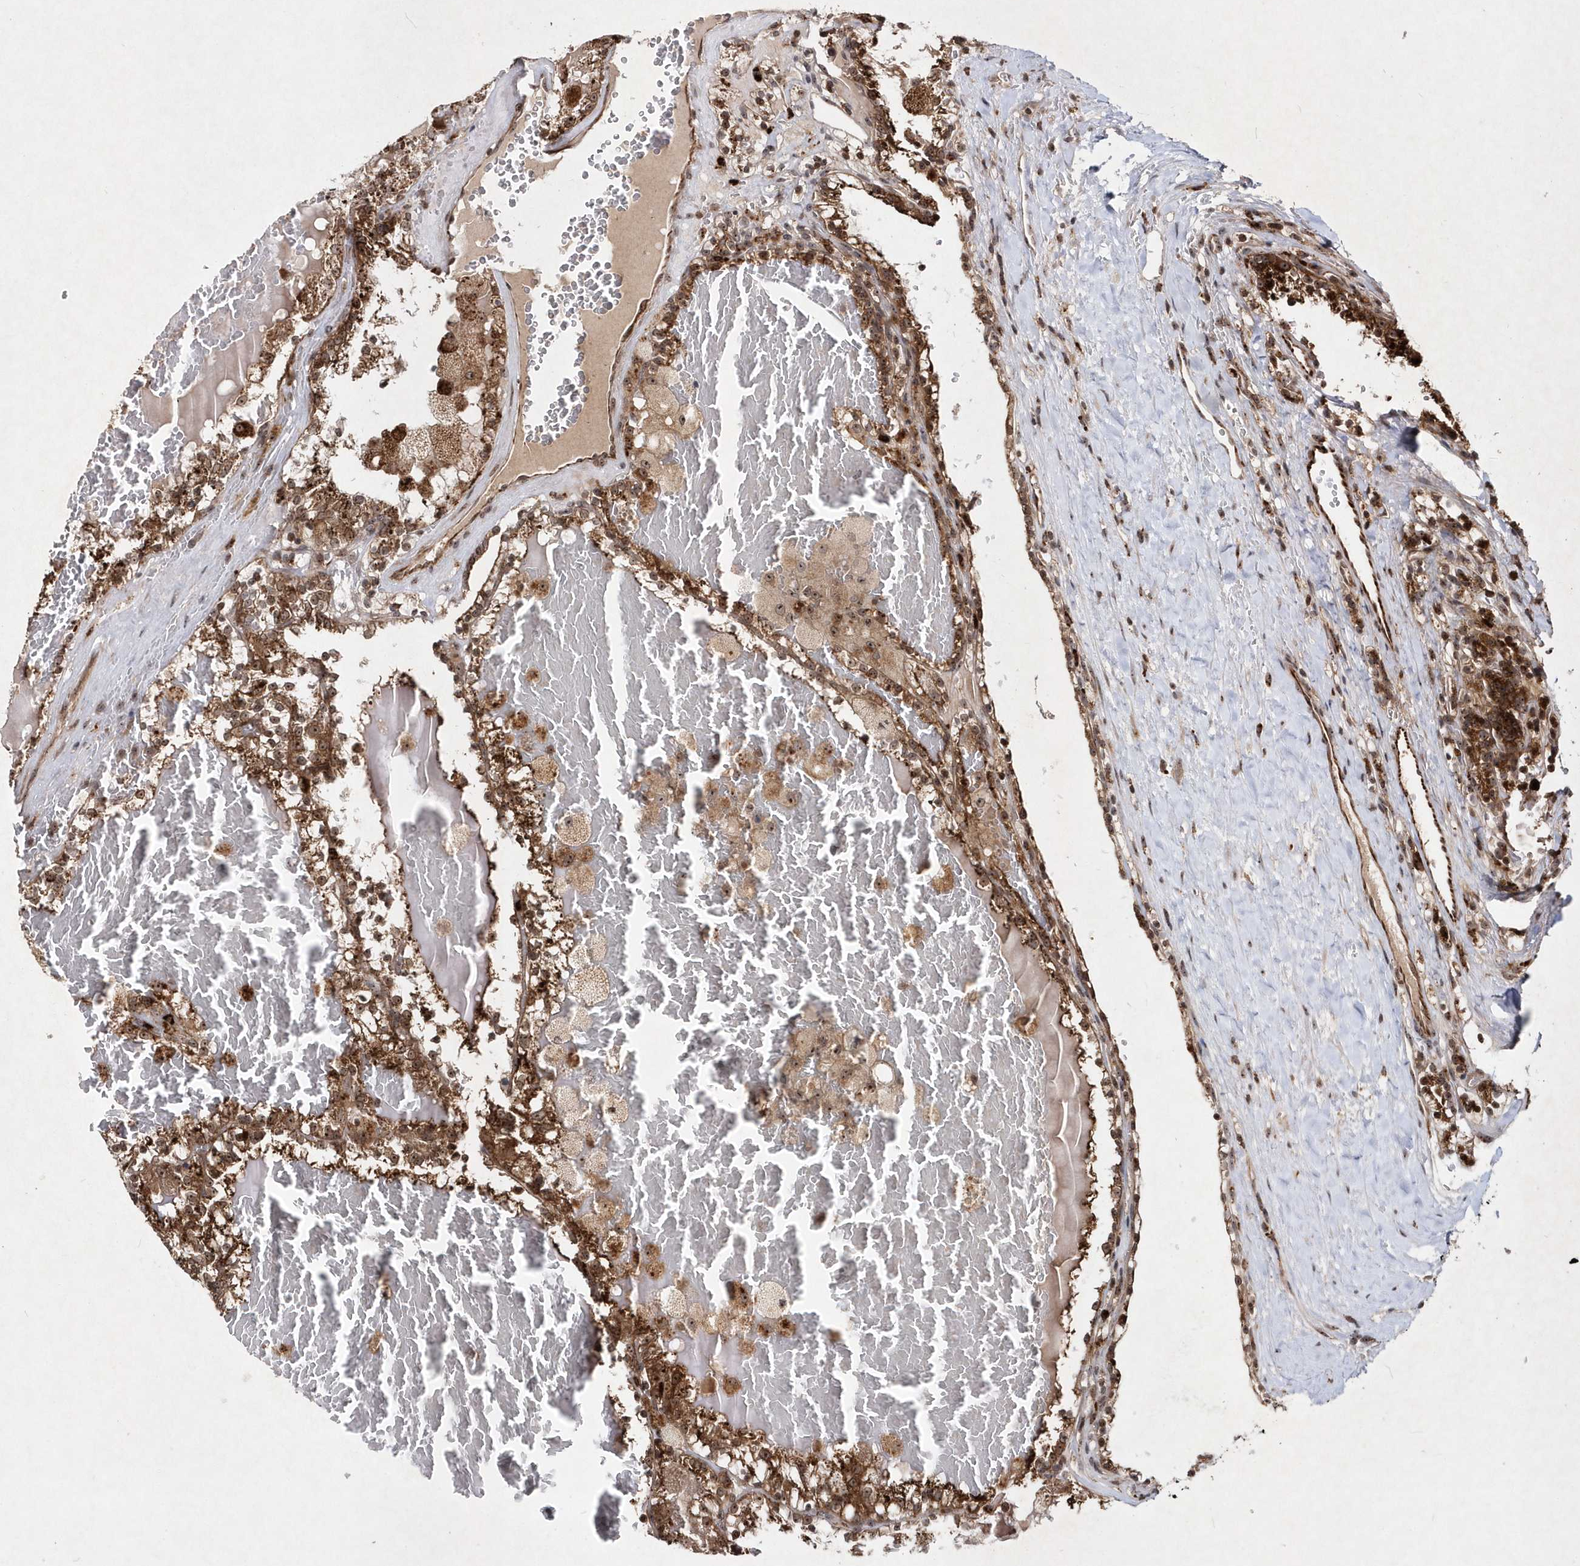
{"staining": {"intensity": "strong", "quantity": "25%-75%", "location": "cytoplasmic/membranous,nuclear"}, "tissue": "renal cancer", "cell_type": "Tumor cells", "image_type": "cancer", "snomed": [{"axis": "morphology", "description": "Adenocarcinoma, NOS"}, {"axis": "topography", "description": "Kidney"}], "caption": "About 25%-75% of tumor cells in human adenocarcinoma (renal) reveal strong cytoplasmic/membranous and nuclear protein staining as visualized by brown immunohistochemical staining.", "gene": "SOWAHB", "patient": {"sex": "female", "age": 56}}